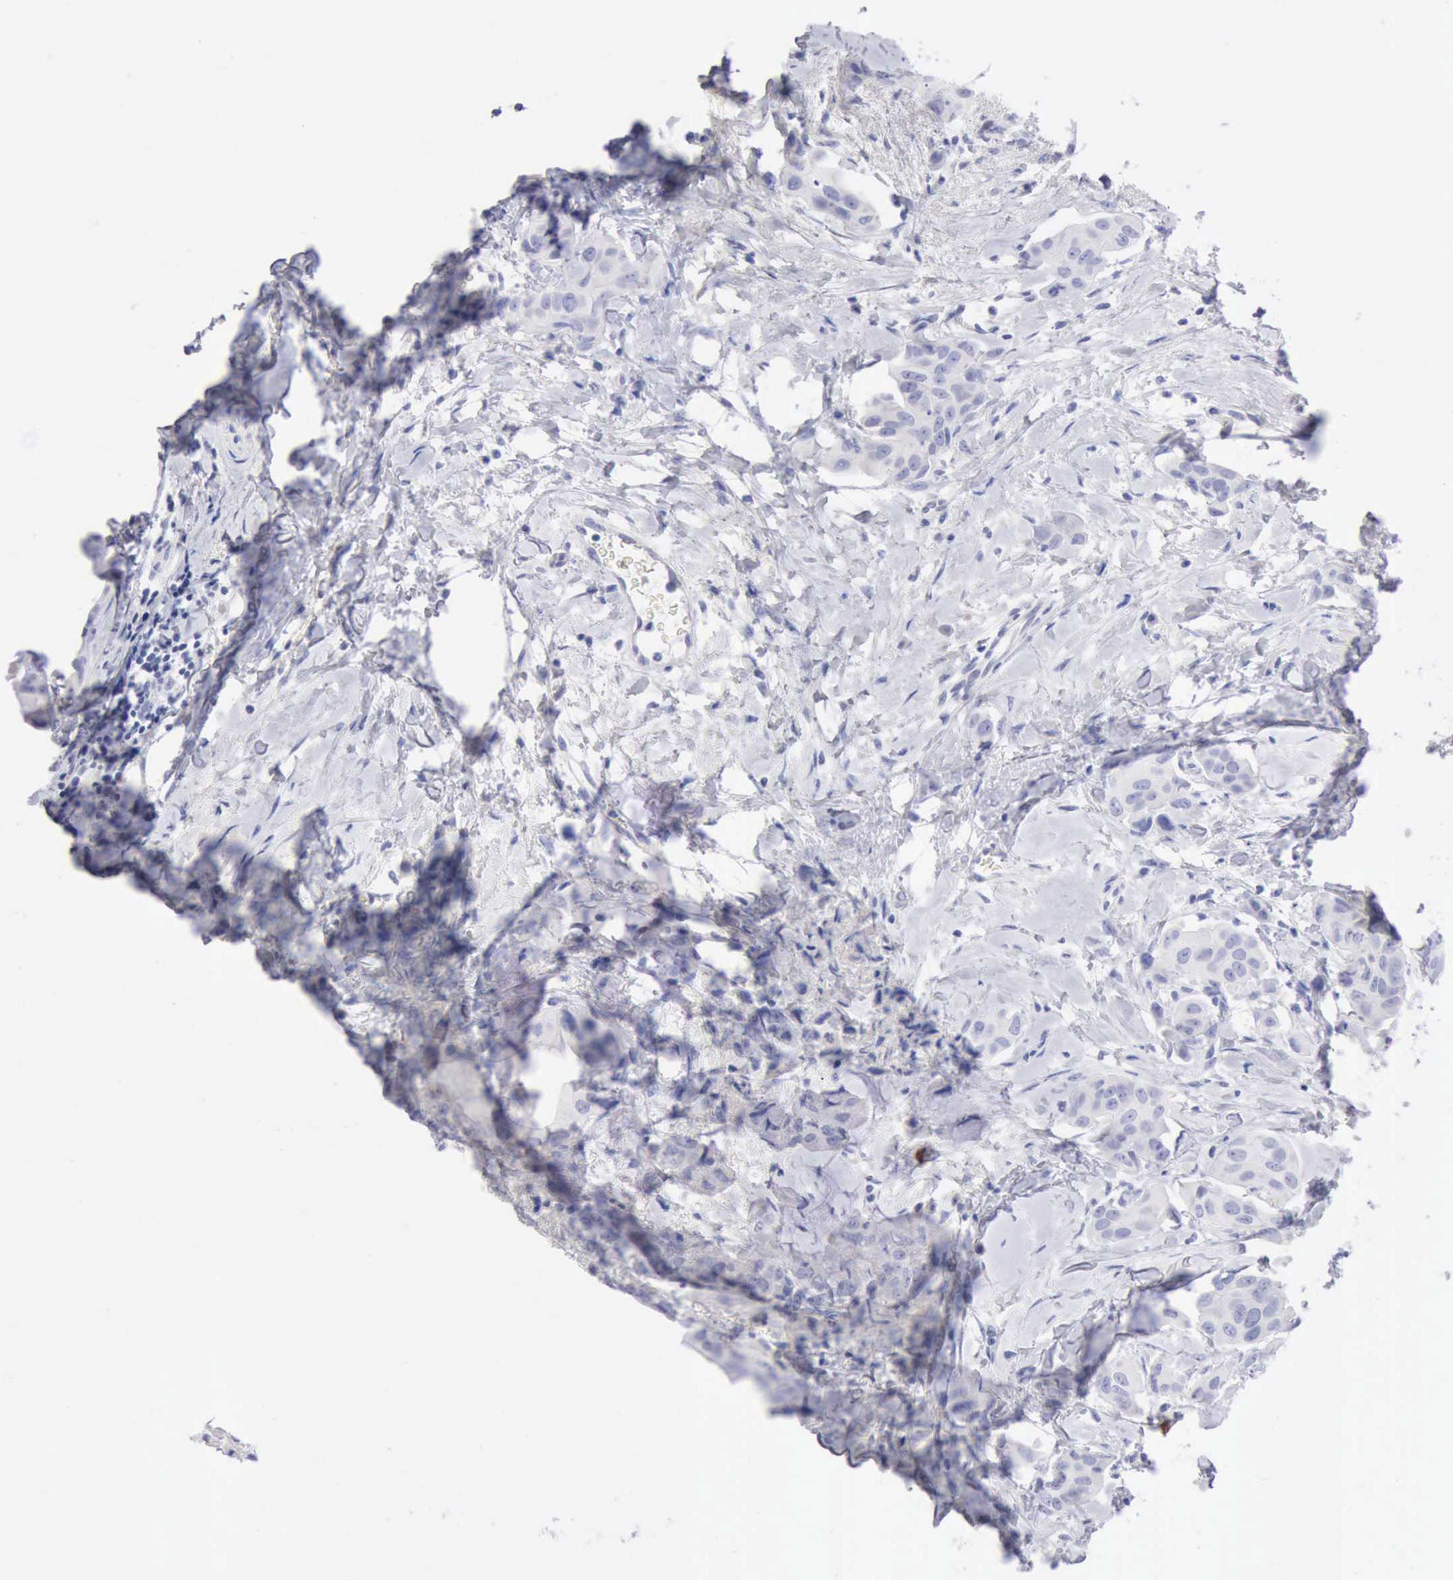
{"staining": {"intensity": "negative", "quantity": "none", "location": "none"}, "tissue": "breast cancer", "cell_type": "Tumor cells", "image_type": "cancer", "snomed": [{"axis": "morphology", "description": "Duct carcinoma"}, {"axis": "topography", "description": "Breast"}], "caption": "This is an IHC histopathology image of breast invasive ductal carcinoma. There is no staining in tumor cells.", "gene": "ANGEL1", "patient": {"sex": "female", "age": 40}}